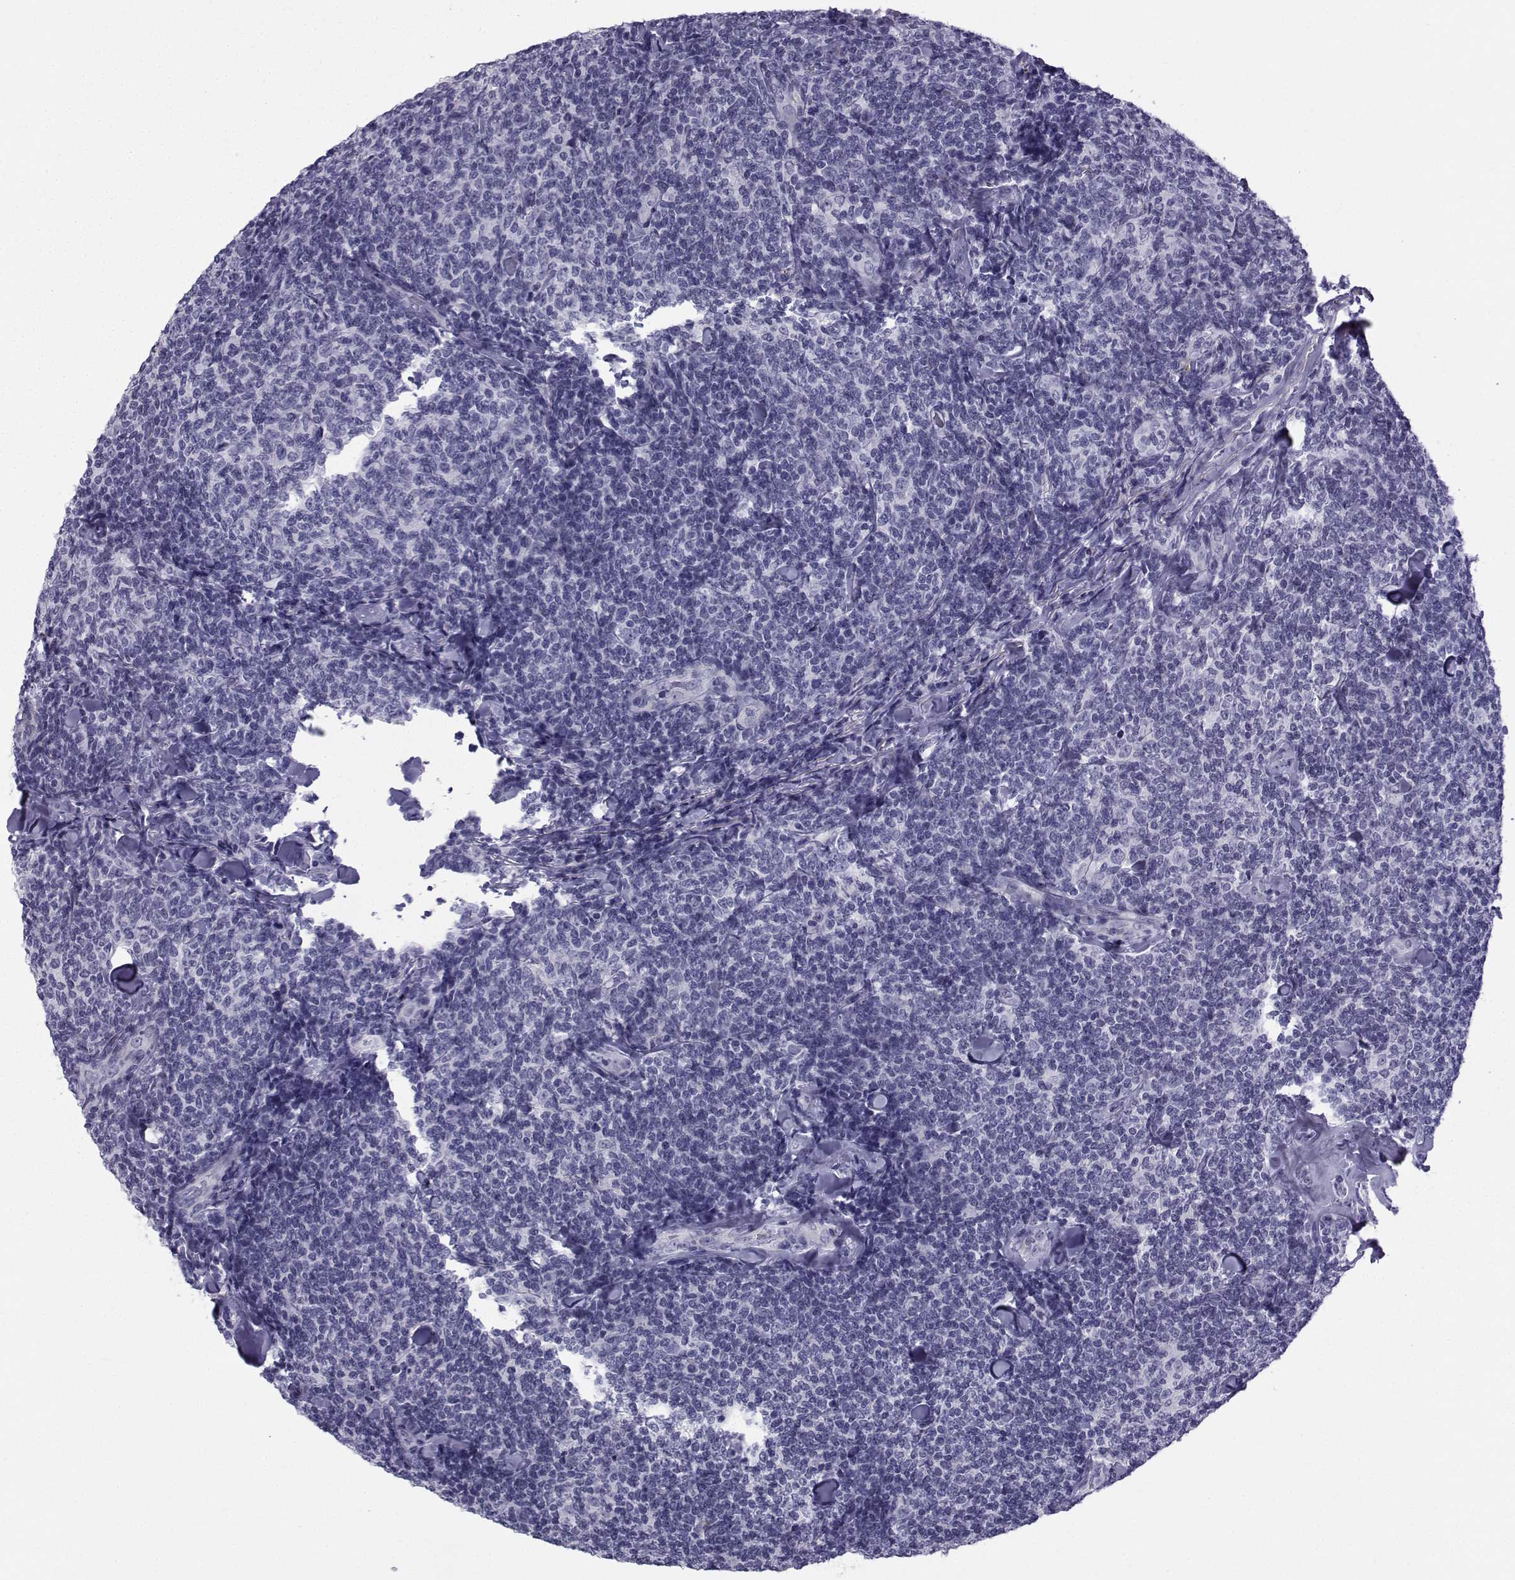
{"staining": {"intensity": "negative", "quantity": "none", "location": "none"}, "tissue": "lymphoma", "cell_type": "Tumor cells", "image_type": "cancer", "snomed": [{"axis": "morphology", "description": "Malignant lymphoma, non-Hodgkin's type, Low grade"}, {"axis": "topography", "description": "Lymph node"}], "caption": "Immunohistochemistry of human lymphoma demonstrates no staining in tumor cells. (Brightfield microscopy of DAB (3,3'-diaminobenzidine) immunohistochemistry (IHC) at high magnification).", "gene": "SPANXD", "patient": {"sex": "female", "age": 56}}